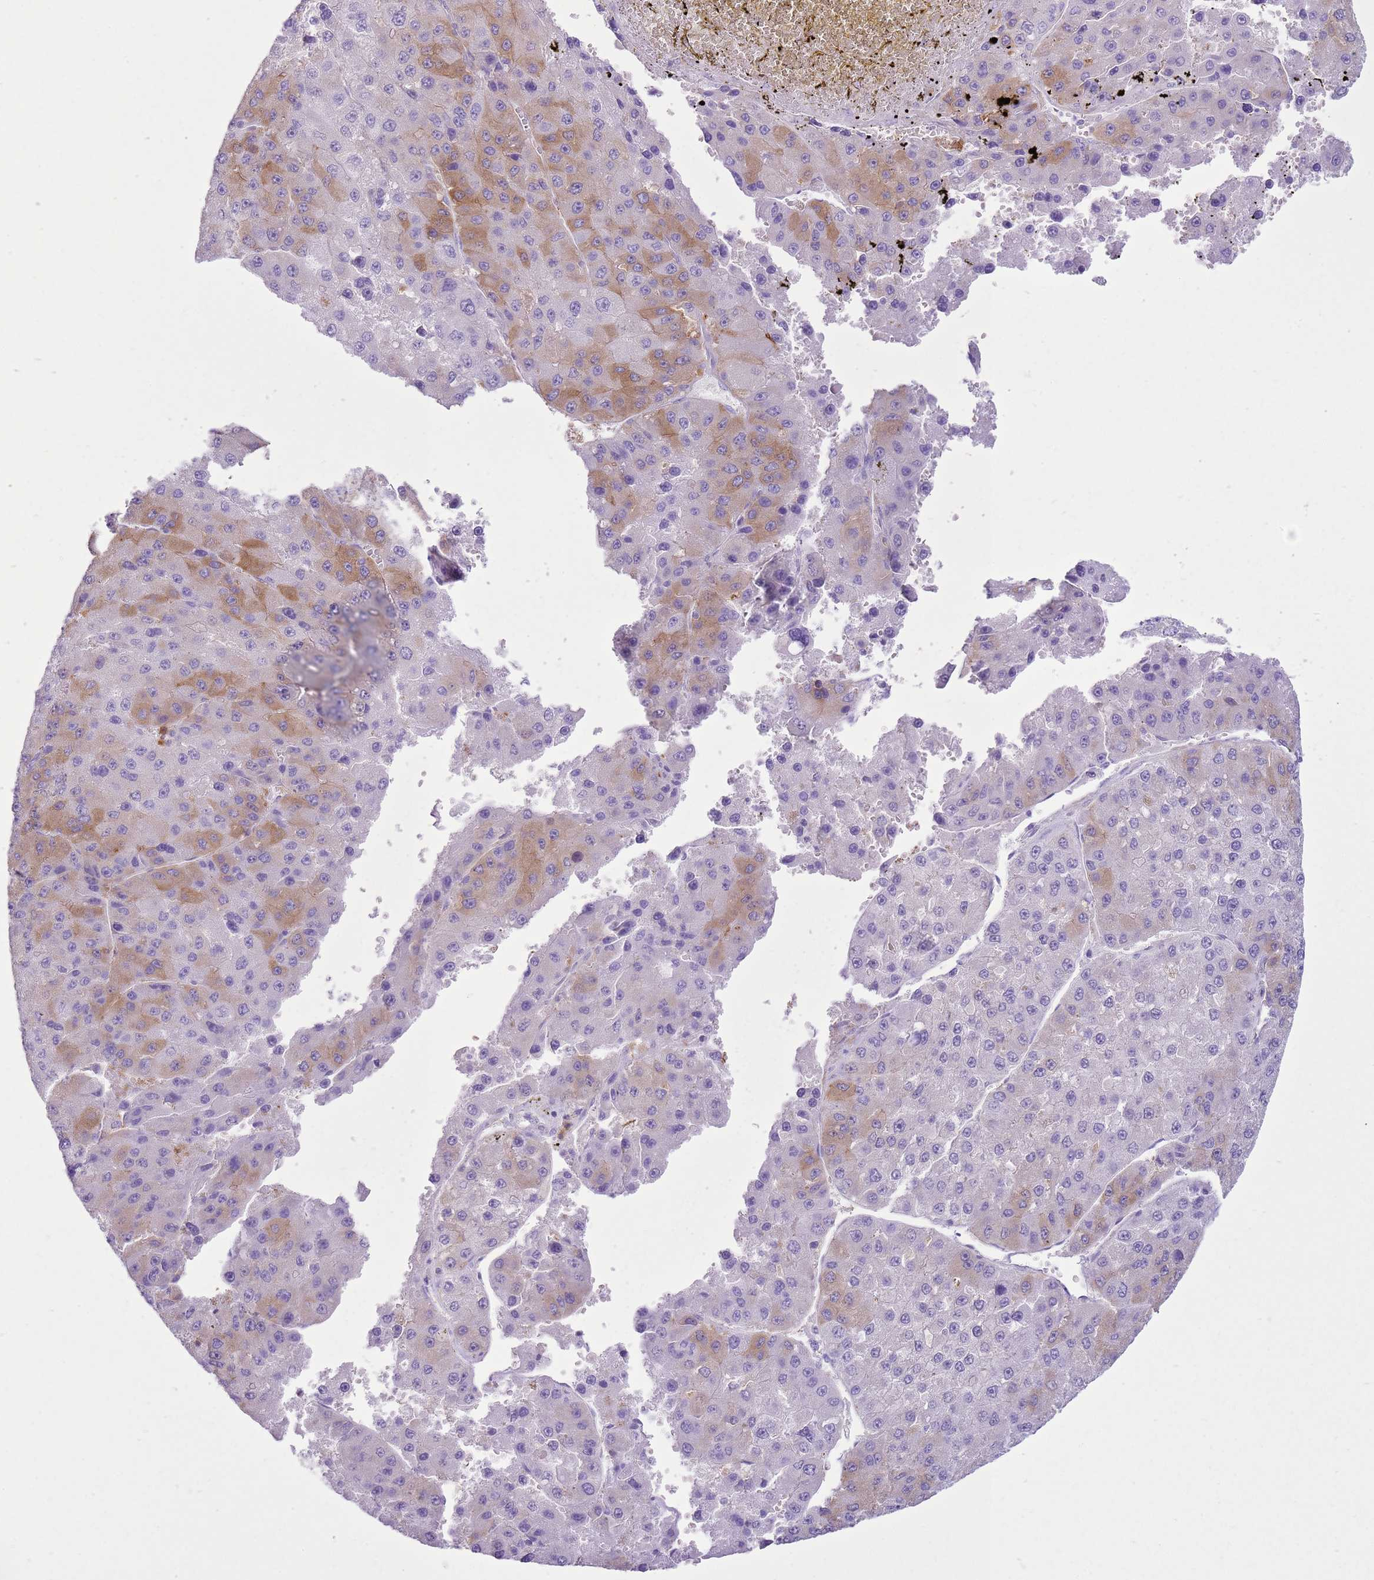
{"staining": {"intensity": "moderate", "quantity": "25%-75%", "location": "cytoplasmic/membranous"}, "tissue": "liver cancer", "cell_type": "Tumor cells", "image_type": "cancer", "snomed": [{"axis": "morphology", "description": "Carcinoma, Hepatocellular, NOS"}, {"axis": "topography", "description": "Liver"}], "caption": "Human liver cancer (hepatocellular carcinoma) stained for a protein (brown) demonstrates moderate cytoplasmic/membranous positive expression in about 25%-75% of tumor cells.", "gene": "SNX21", "patient": {"sex": "female", "age": 73}}